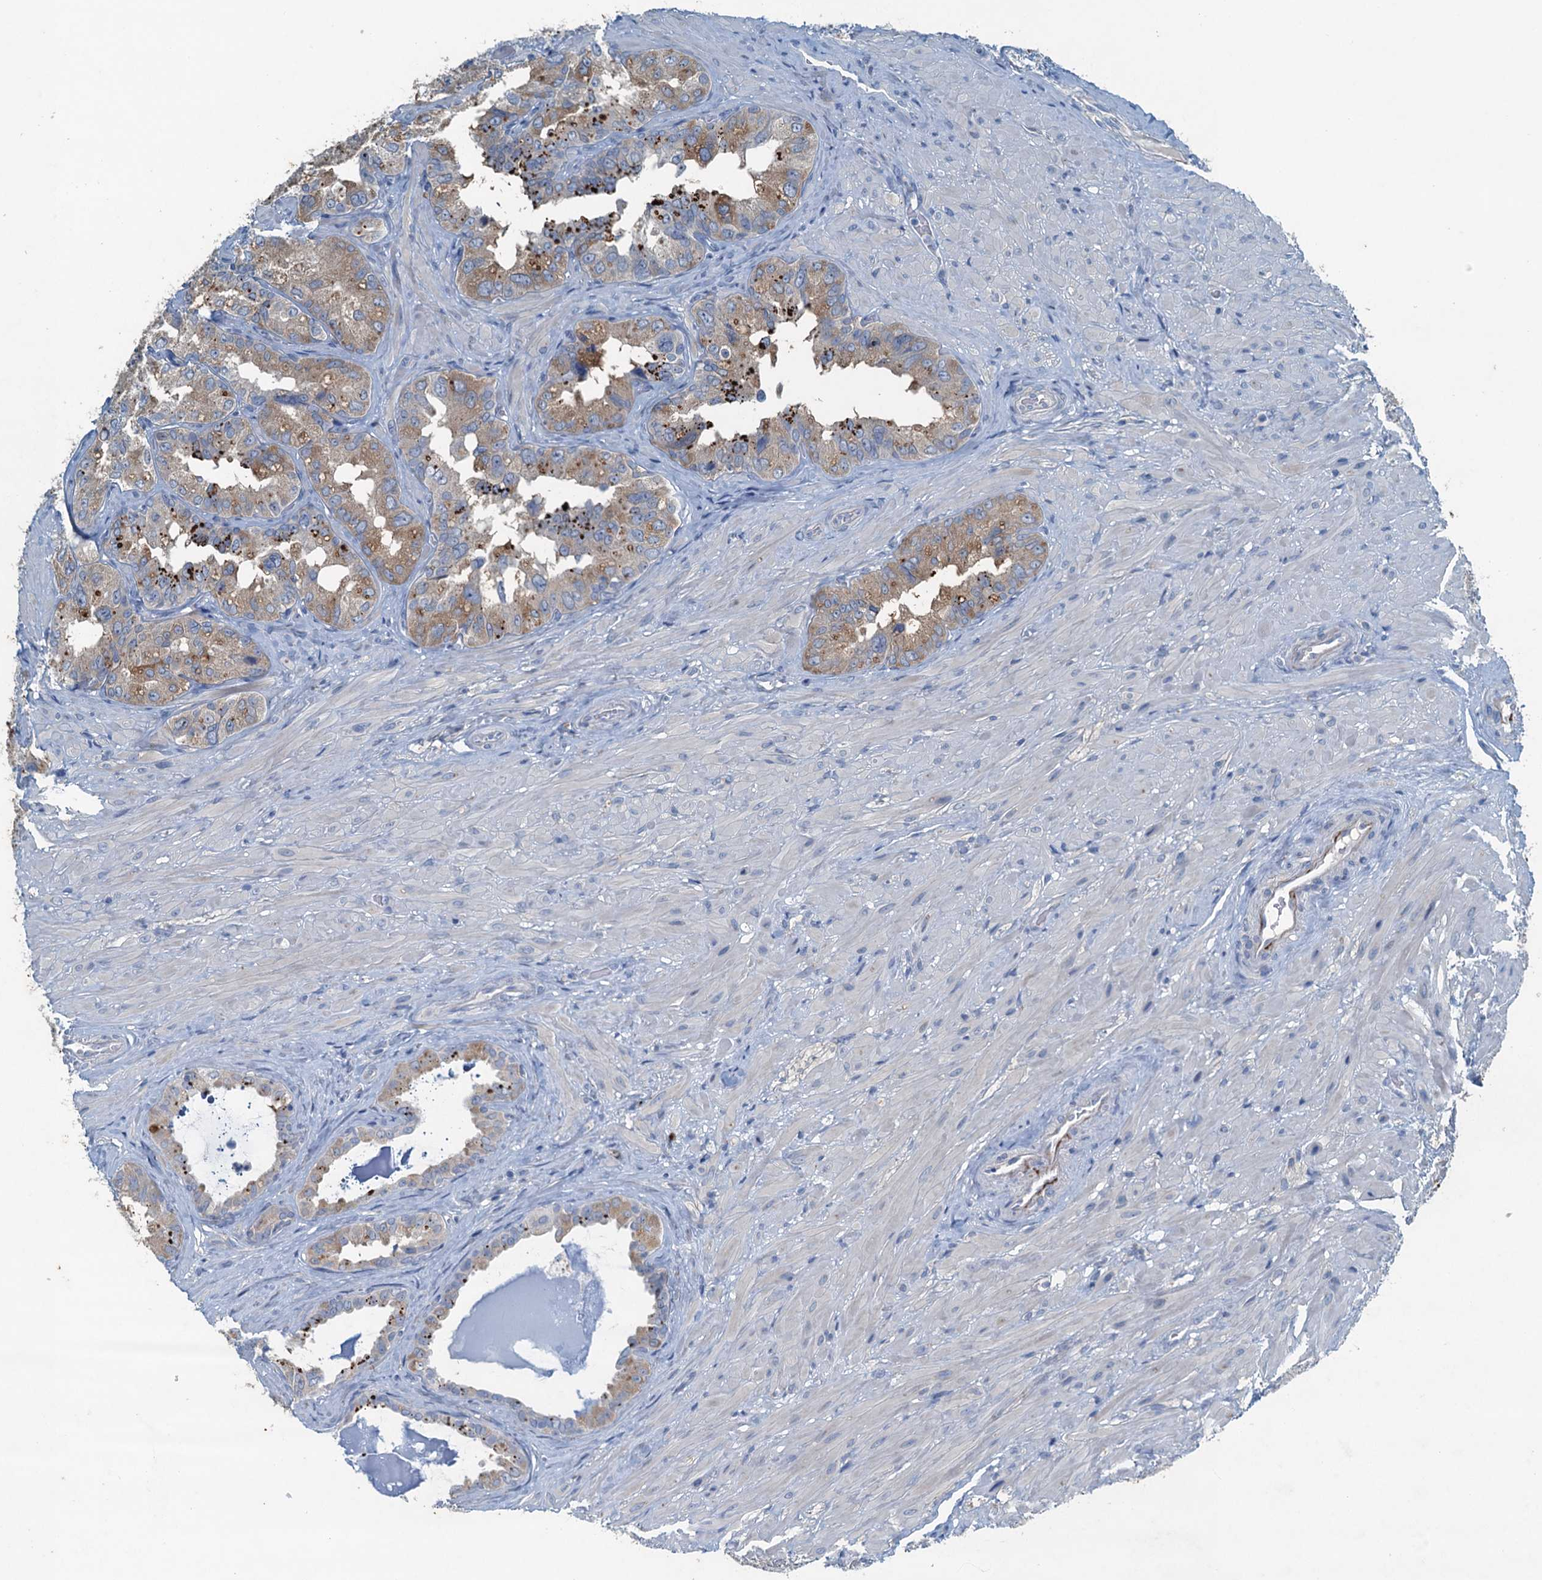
{"staining": {"intensity": "weak", "quantity": "25%-75%", "location": "cytoplasmic/membranous"}, "tissue": "seminal vesicle", "cell_type": "Glandular cells", "image_type": "normal", "snomed": [{"axis": "morphology", "description": "Normal tissue, NOS"}, {"axis": "topography", "description": "Seminal veicle"}, {"axis": "topography", "description": "Peripheral nerve tissue"}], "caption": "Protein staining of normal seminal vesicle displays weak cytoplasmic/membranous expression in about 25%-75% of glandular cells.", "gene": "CBLIF", "patient": {"sex": "male", "age": 67}}